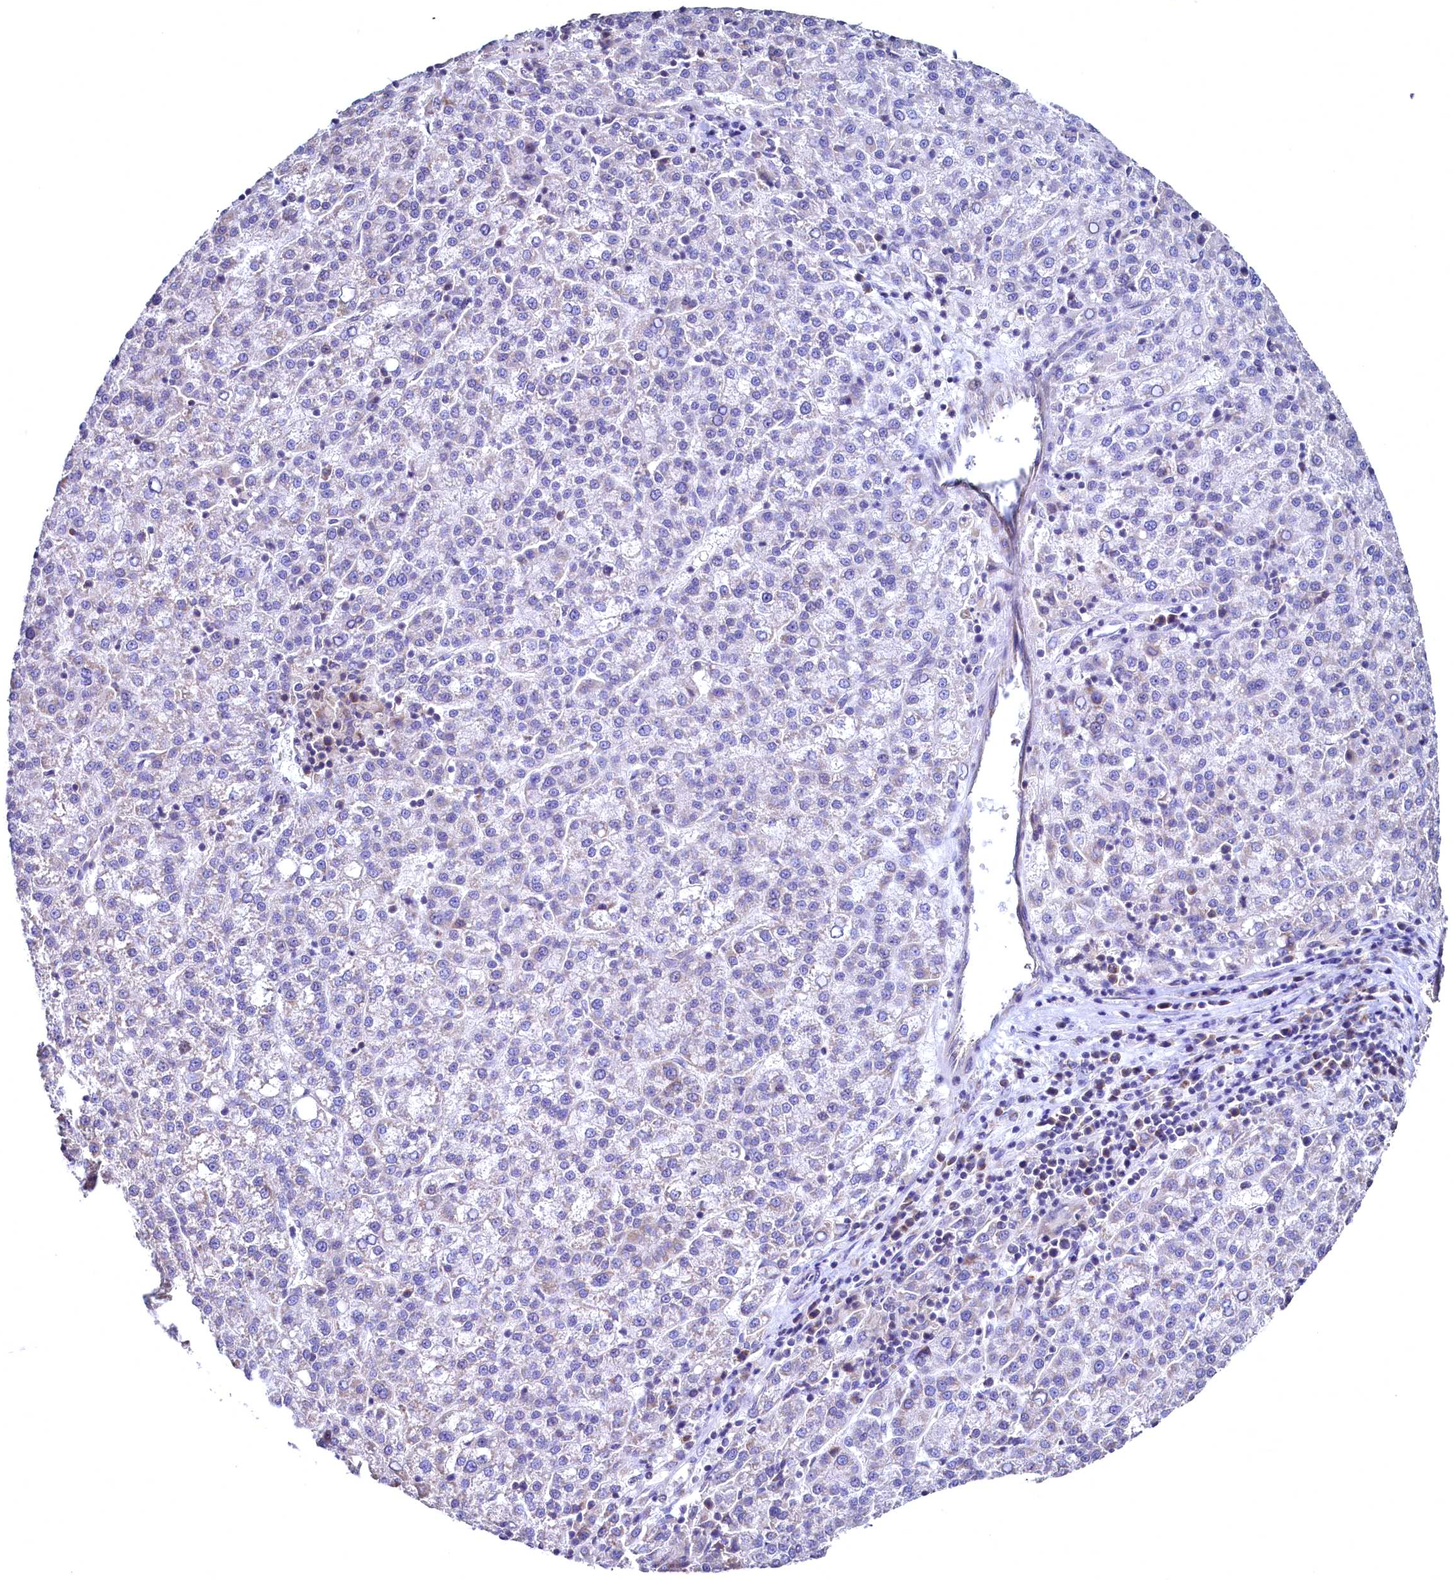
{"staining": {"intensity": "weak", "quantity": "<25%", "location": "cytoplasmic/membranous"}, "tissue": "liver cancer", "cell_type": "Tumor cells", "image_type": "cancer", "snomed": [{"axis": "morphology", "description": "Carcinoma, Hepatocellular, NOS"}, {"axis": "topography", "description": "Liver"}], "caption": "DAB immunohistochemical staining of liver cancer reveals no significant positivity in tumor cells.", "gene": "MRPL57", "patient": {"sex": "female", "age": 58}}